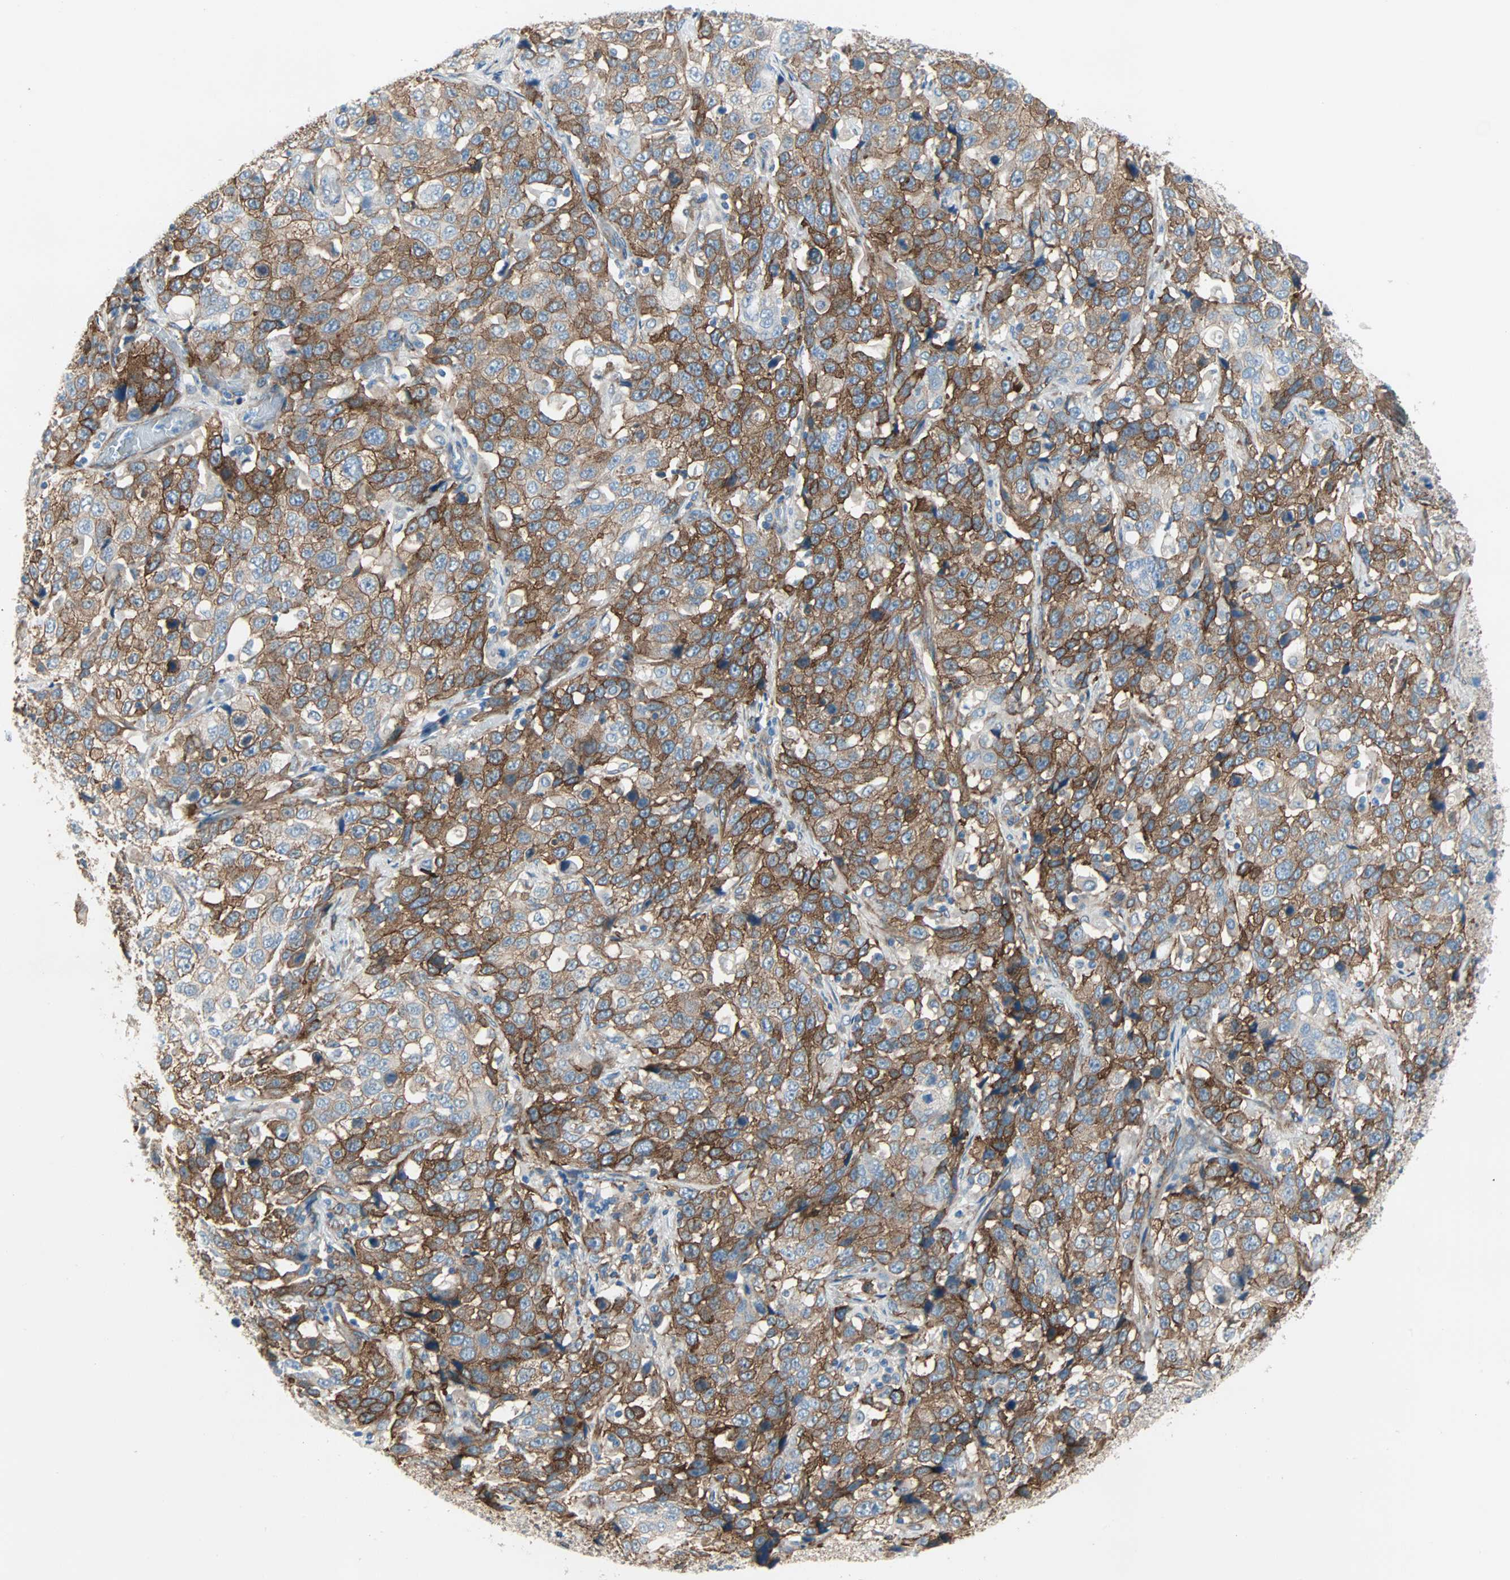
{"staining": {"intensity": "strong", "quantity": ">75%", "location": "cytoplasmic/membranous"}, "tissue": "stomach cancer", "cell_type": "Tumor cells", "image_type": "cancer", "snomed": [{"axis": "morphology", "description": "Normal tissue, NOS"}, {"axis": "morphology", "description": "Adenocarcinoma, NOS"}, {"axis": "topography", "description": "Stomach"}], "caption": "The image displays a brown stain indicating the presence of a protein in the cytoplasmic/membranous of tumor cells in stomach cancer (adenocarcinoma).", "gene": "EPB41L2", "patient": {"sex": "male", "age": 48}}